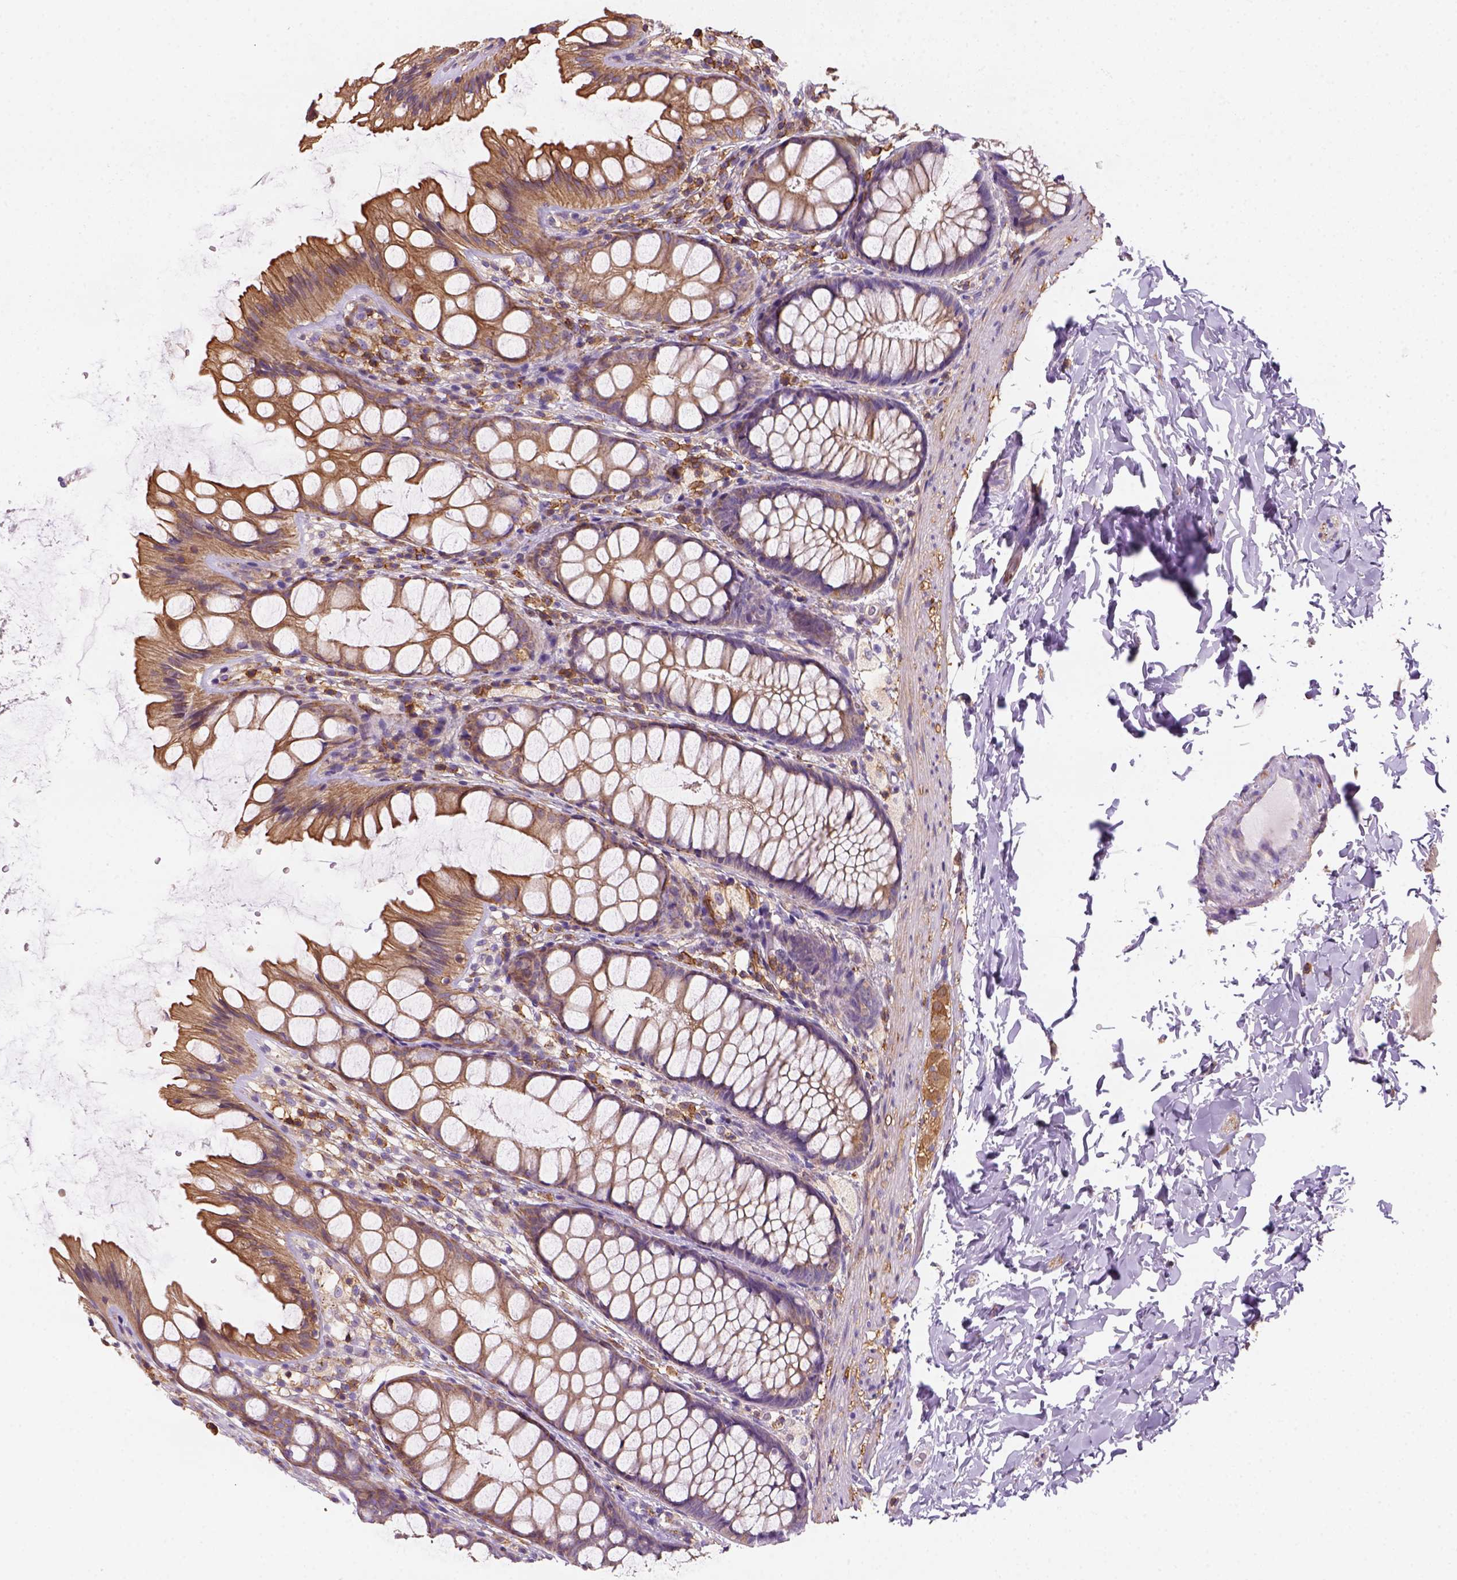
{"staining": {"intensity": "weak", "quantity": ">75%", "location": "cytoplasmic/membranous"}, "tissue": "colon", "cell_type": "Endothelial cells", "image_type": "normal", "snomed": [{"axis": "morphology", "description": "Normal tissue, NOS"}, {"axis": "topography", "description": "Colon"}], "caption": "DAB (3,3'-diaminobenzidine) immunohistochemical staining of benign colon exhibits weak cytoplasmic/membranous protein staining in approximately >75% of endothelial cells.", "gene": "GPRC5D", "patient": {"sex": "male", "age": 47}}